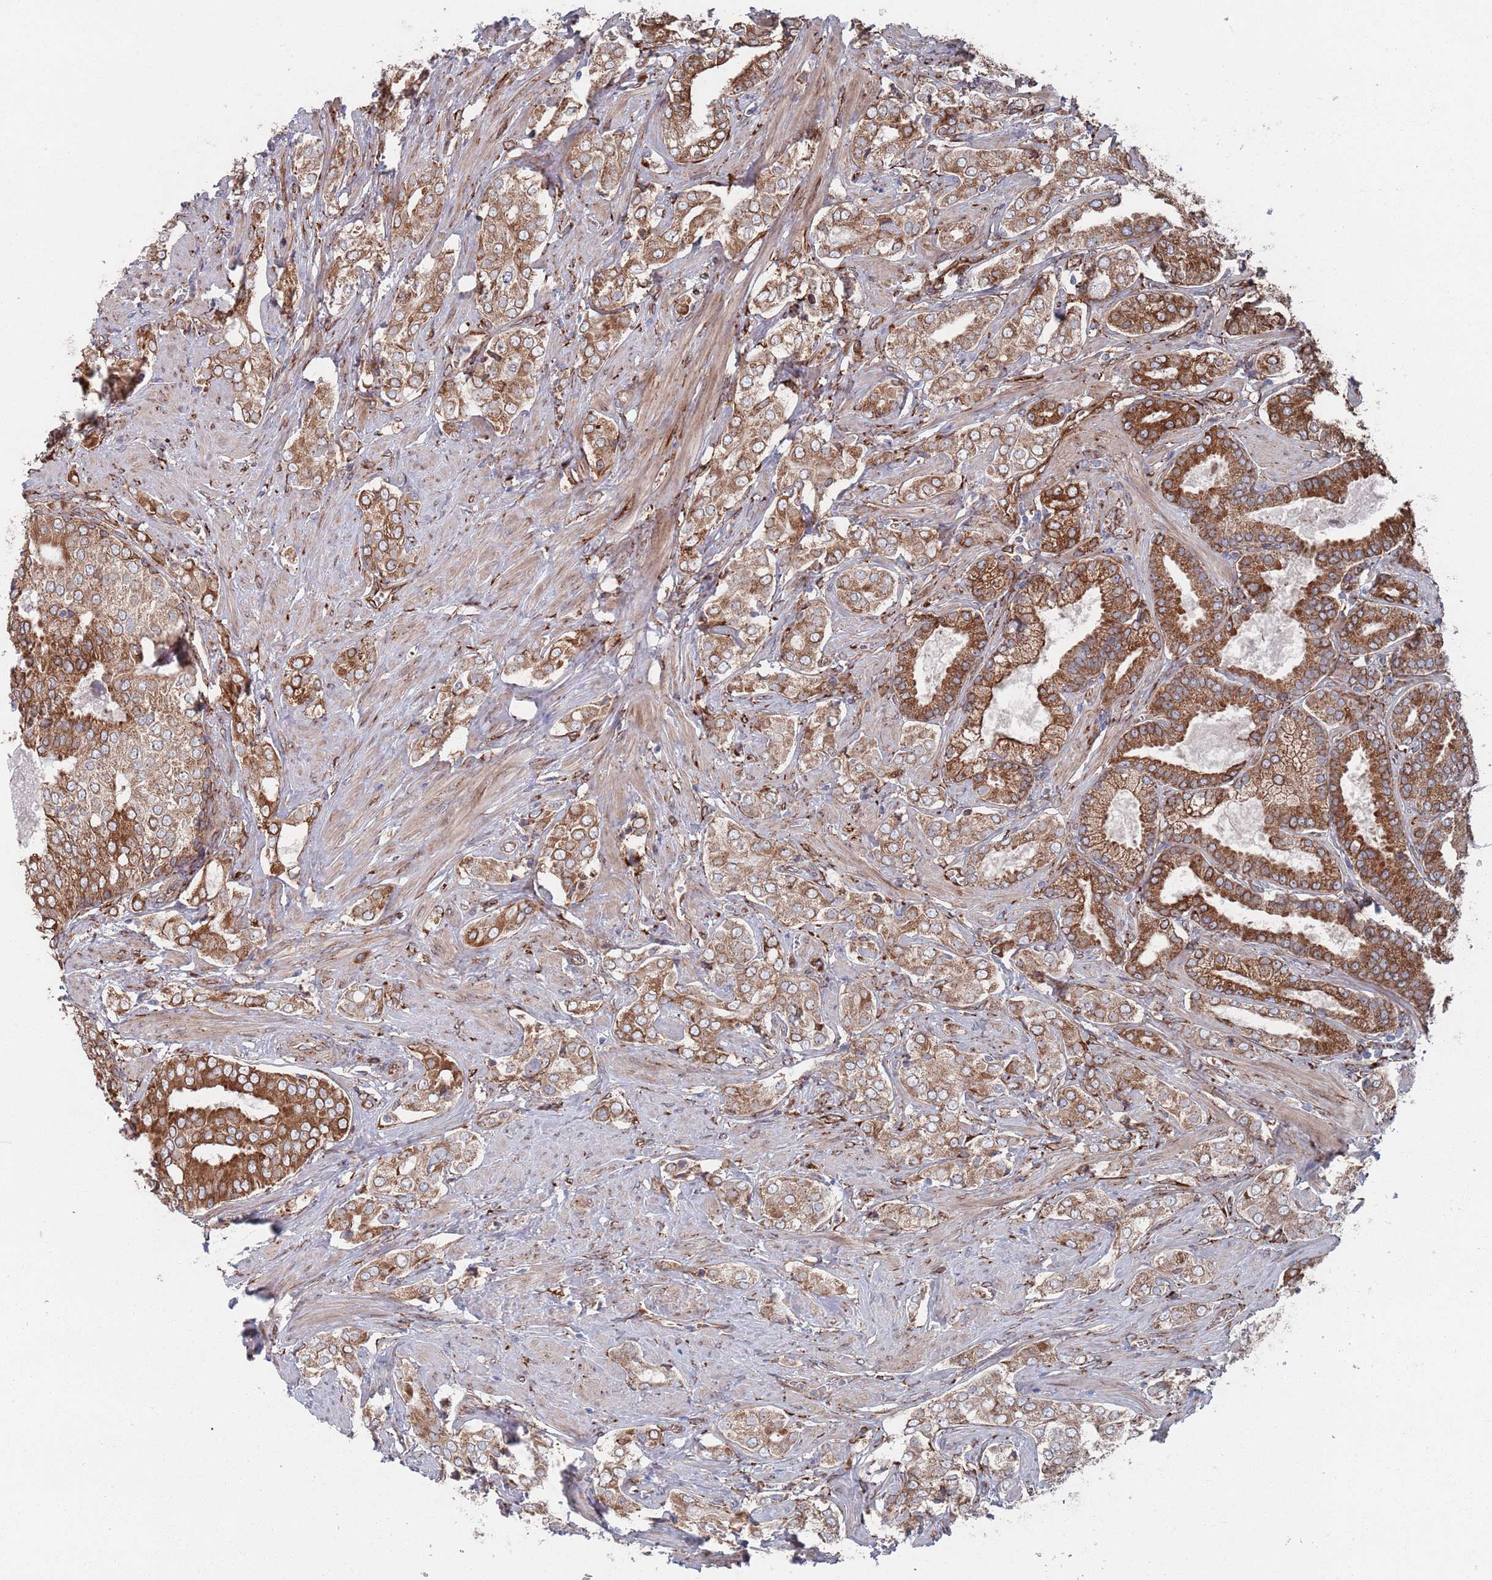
{"staining": {"intensity": "strong", "quantity": ">75%", "location": "cytoplasmic/membranous"}, "tissue": "prostate cancer", "cell_type": "Tumor cells", "image_type": "cancer", "snomed": [{"axis": "morphology", "description": "Adenocarcinoma, High grade"}, {"axis": "topography", "description": "Prostate"}], "caption": "This image shows immunohistochemistry staining of human prostate adenocarcinoma (high-grade), with high strong cytoplasmic/membranous staining in approximately >75% of tumor cells.", "gene": "CCDC106", "patient": {"sex": "male", "age": 71}}